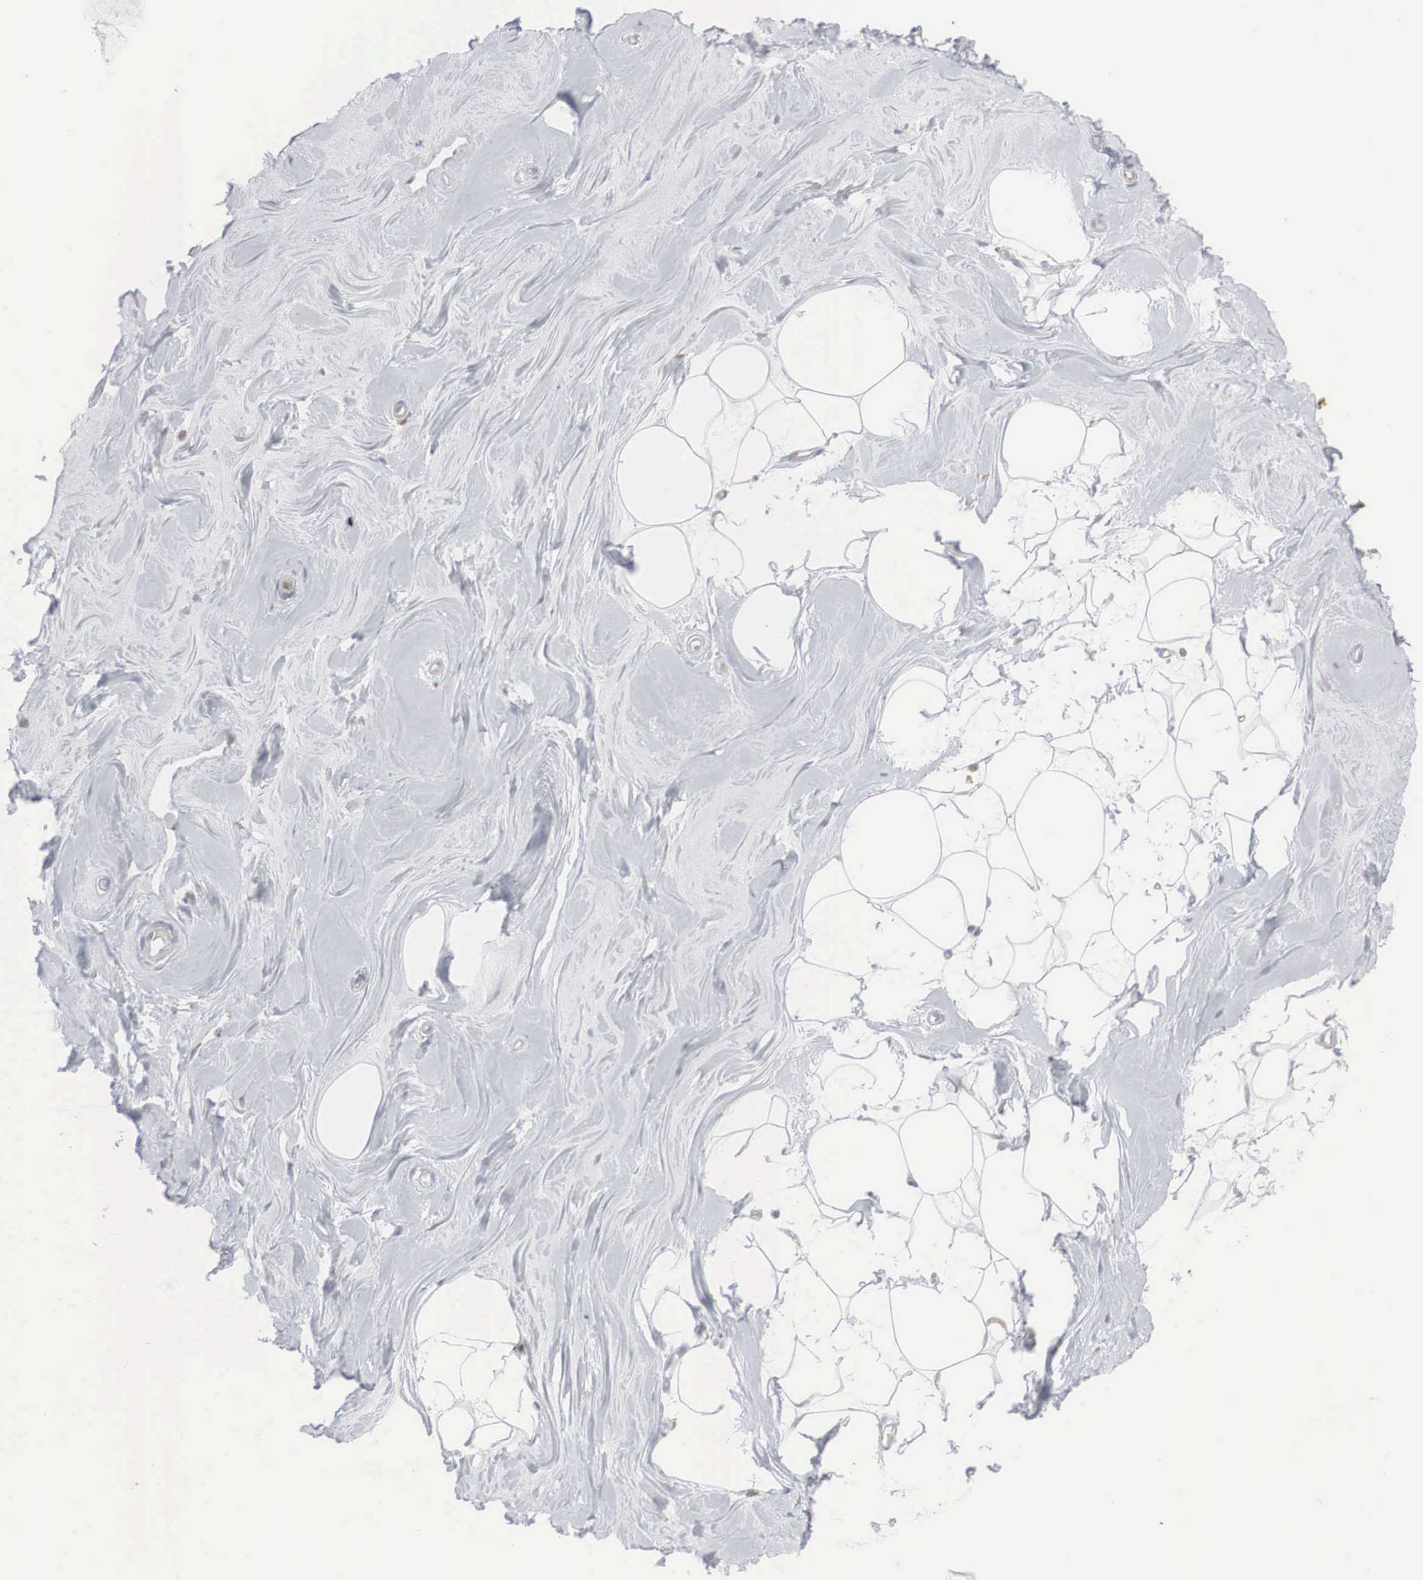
{"staining": {"intensity": "negative", "quantity": "none", "location": "none"}, "tissue": "adipose tissue", "cell_type": "Adipocytes", "image_type": "normal", "snomed": [{"axis": "morphology", "description": "Normal tissue, NOS"}, {"axis": "topography", "description": "Breast"}], "caption": "A photomicrograph of adipose tissue stained for a protein shows no brown staining in adipocytes. (DAB immunohistochemistry (IHC) visualized using brightfield microscopy, high magnification).", "gene": "CTAGE15", "patient": {"sex": "female", "age": 44}}